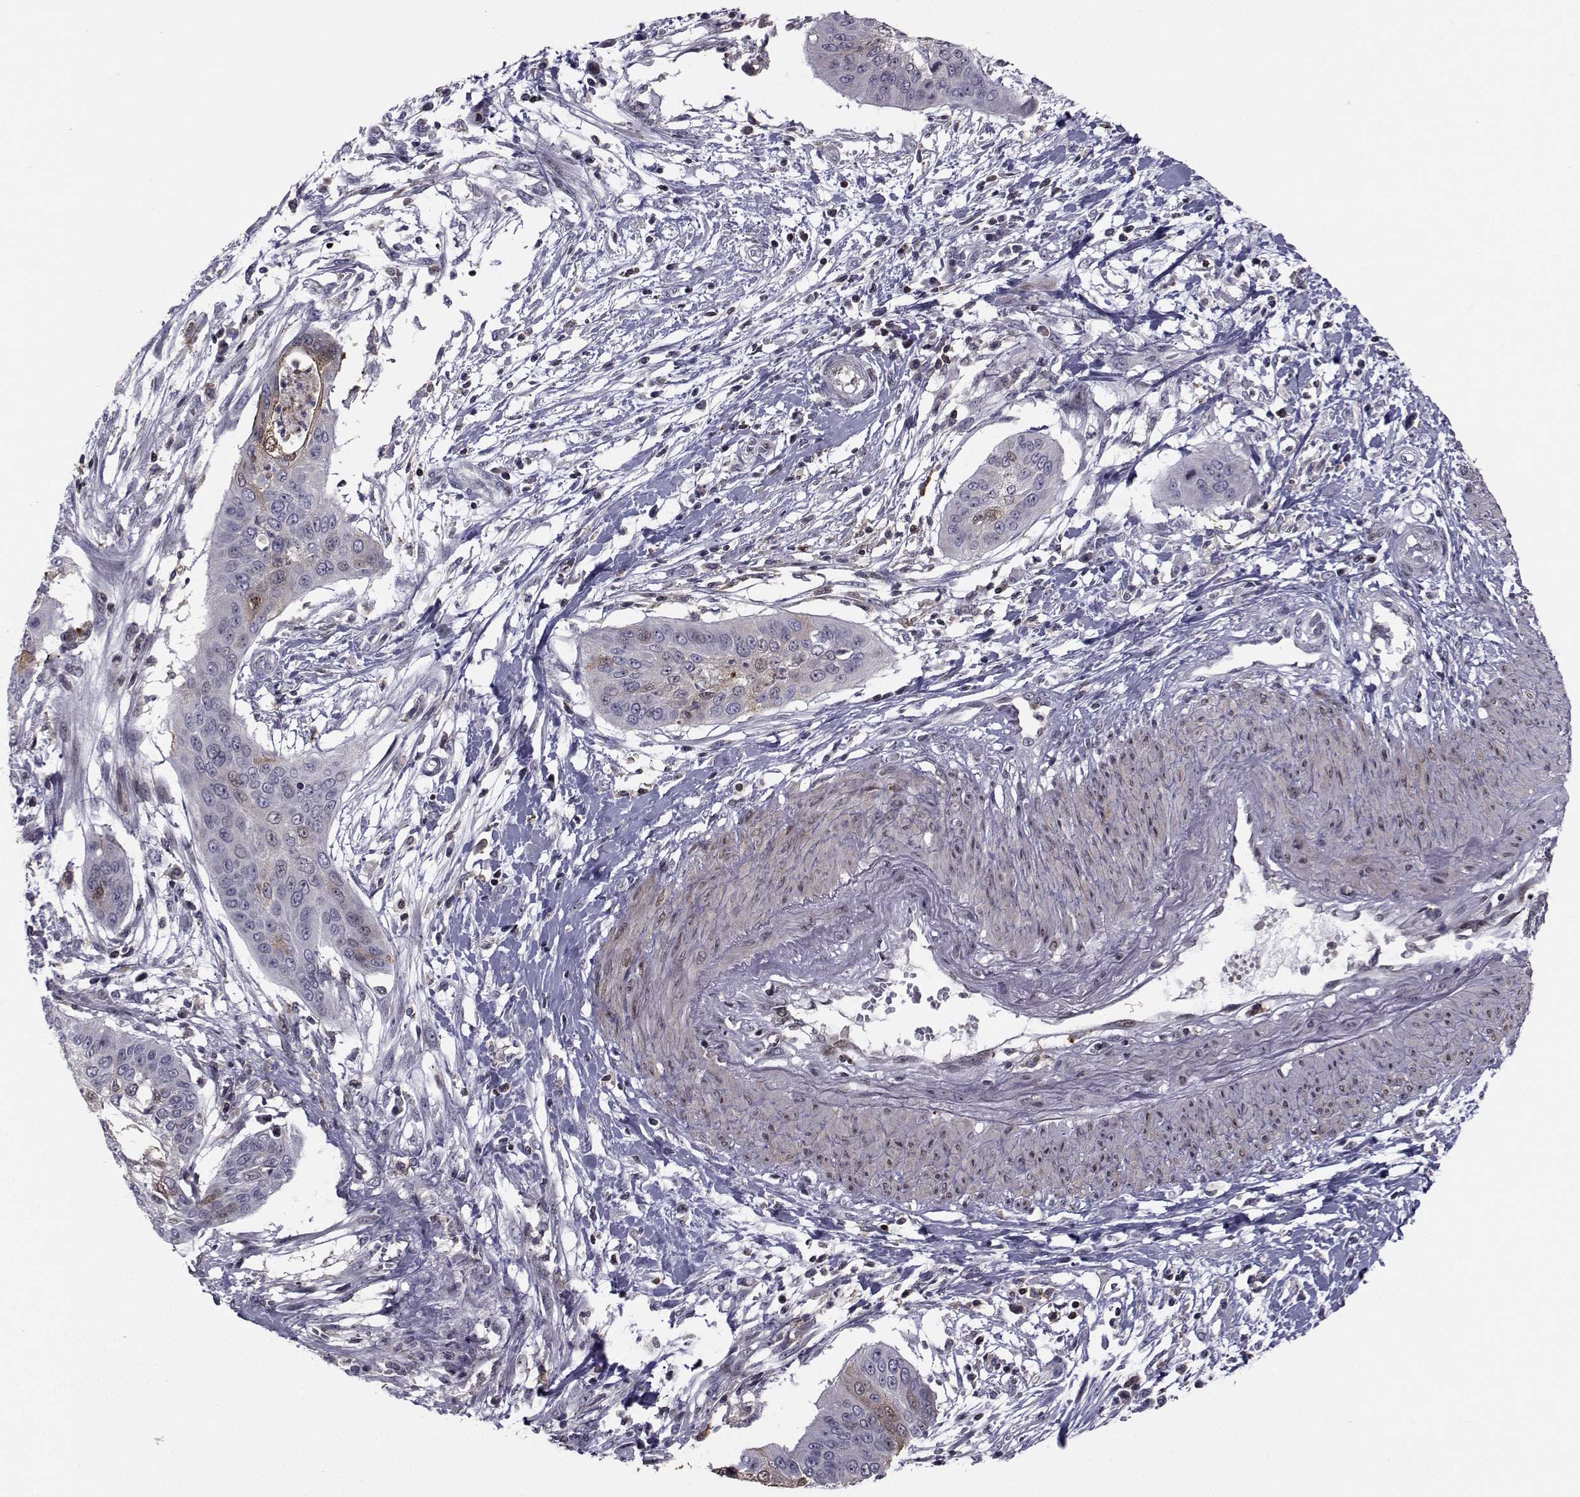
{"staining": {"intensity": "weak", "quantity": "<25%", "location": "cytoplasmic/membranous"}, "tissue": "cervical cancer", "cell_type": "Tumor cells", "image_type": "cancer", "snomed": [{"axis": "morphology", "description": "Squamous cell carcinoma, NOS"}, {"axis": "topography", "description": "Cervix"}], "caption": "This is an immunohistochemistry photomicrograph of squamous cell carcinoma (cervical). There is no positivity in tumor cells.", "gene": "PCP4L1", "patient": {"sex": "female", "age": 39}}